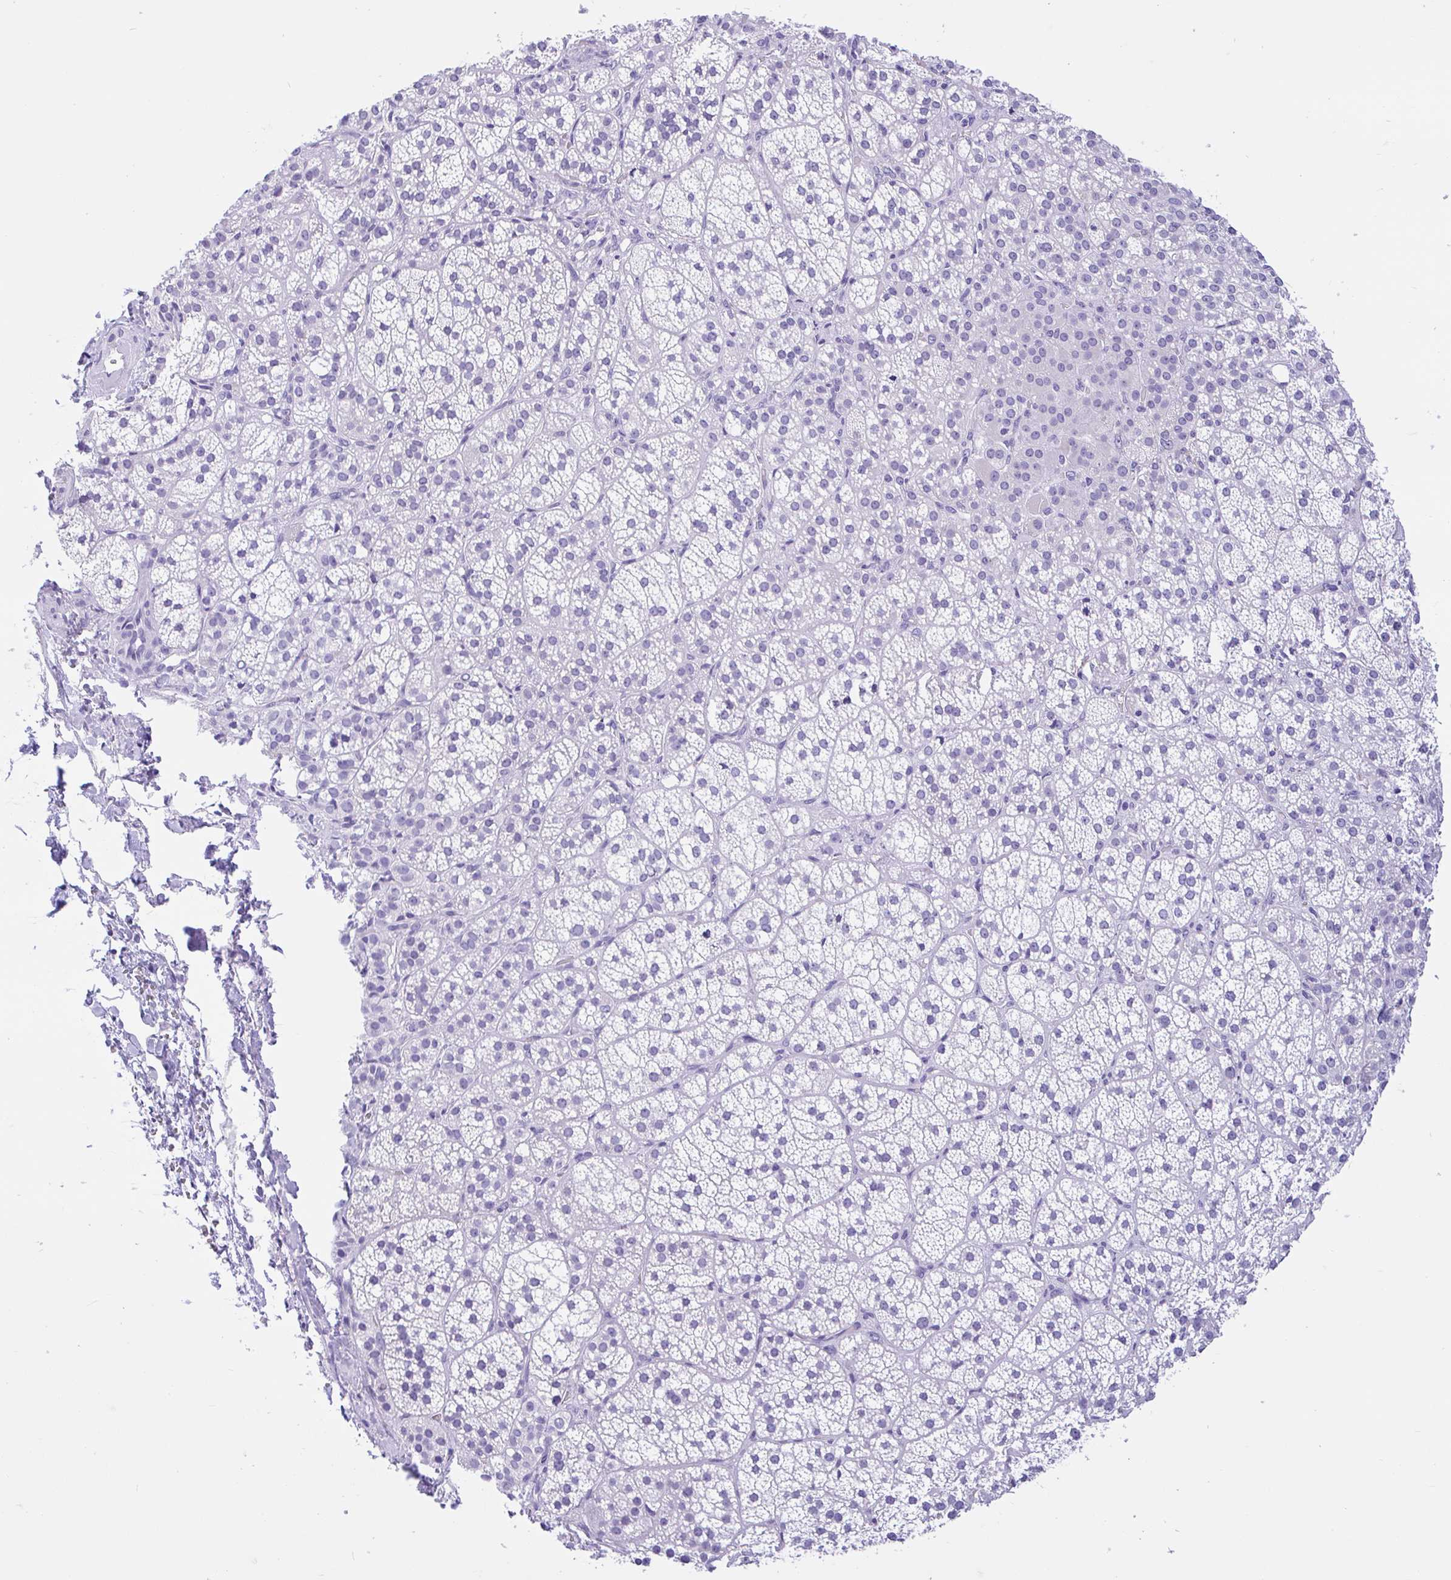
{"staining": {"intensity": "negative", "quantity": "none", "location": "none"}, "tissue": "adrenal gland", "cell_type": "Glandular cells", "image_type": "normal", "snomed": [{"axis": "morphology", "description": "Normal tissue, NOS"}, {"axis": "topography", "description": "Adrenal gland"}], "caption": "Image shows no significant protein staining in glandular cells of unremarkable adrenal gland.", "gene": "ZNF319", "patient": {"sex": "female", "age": 60}}